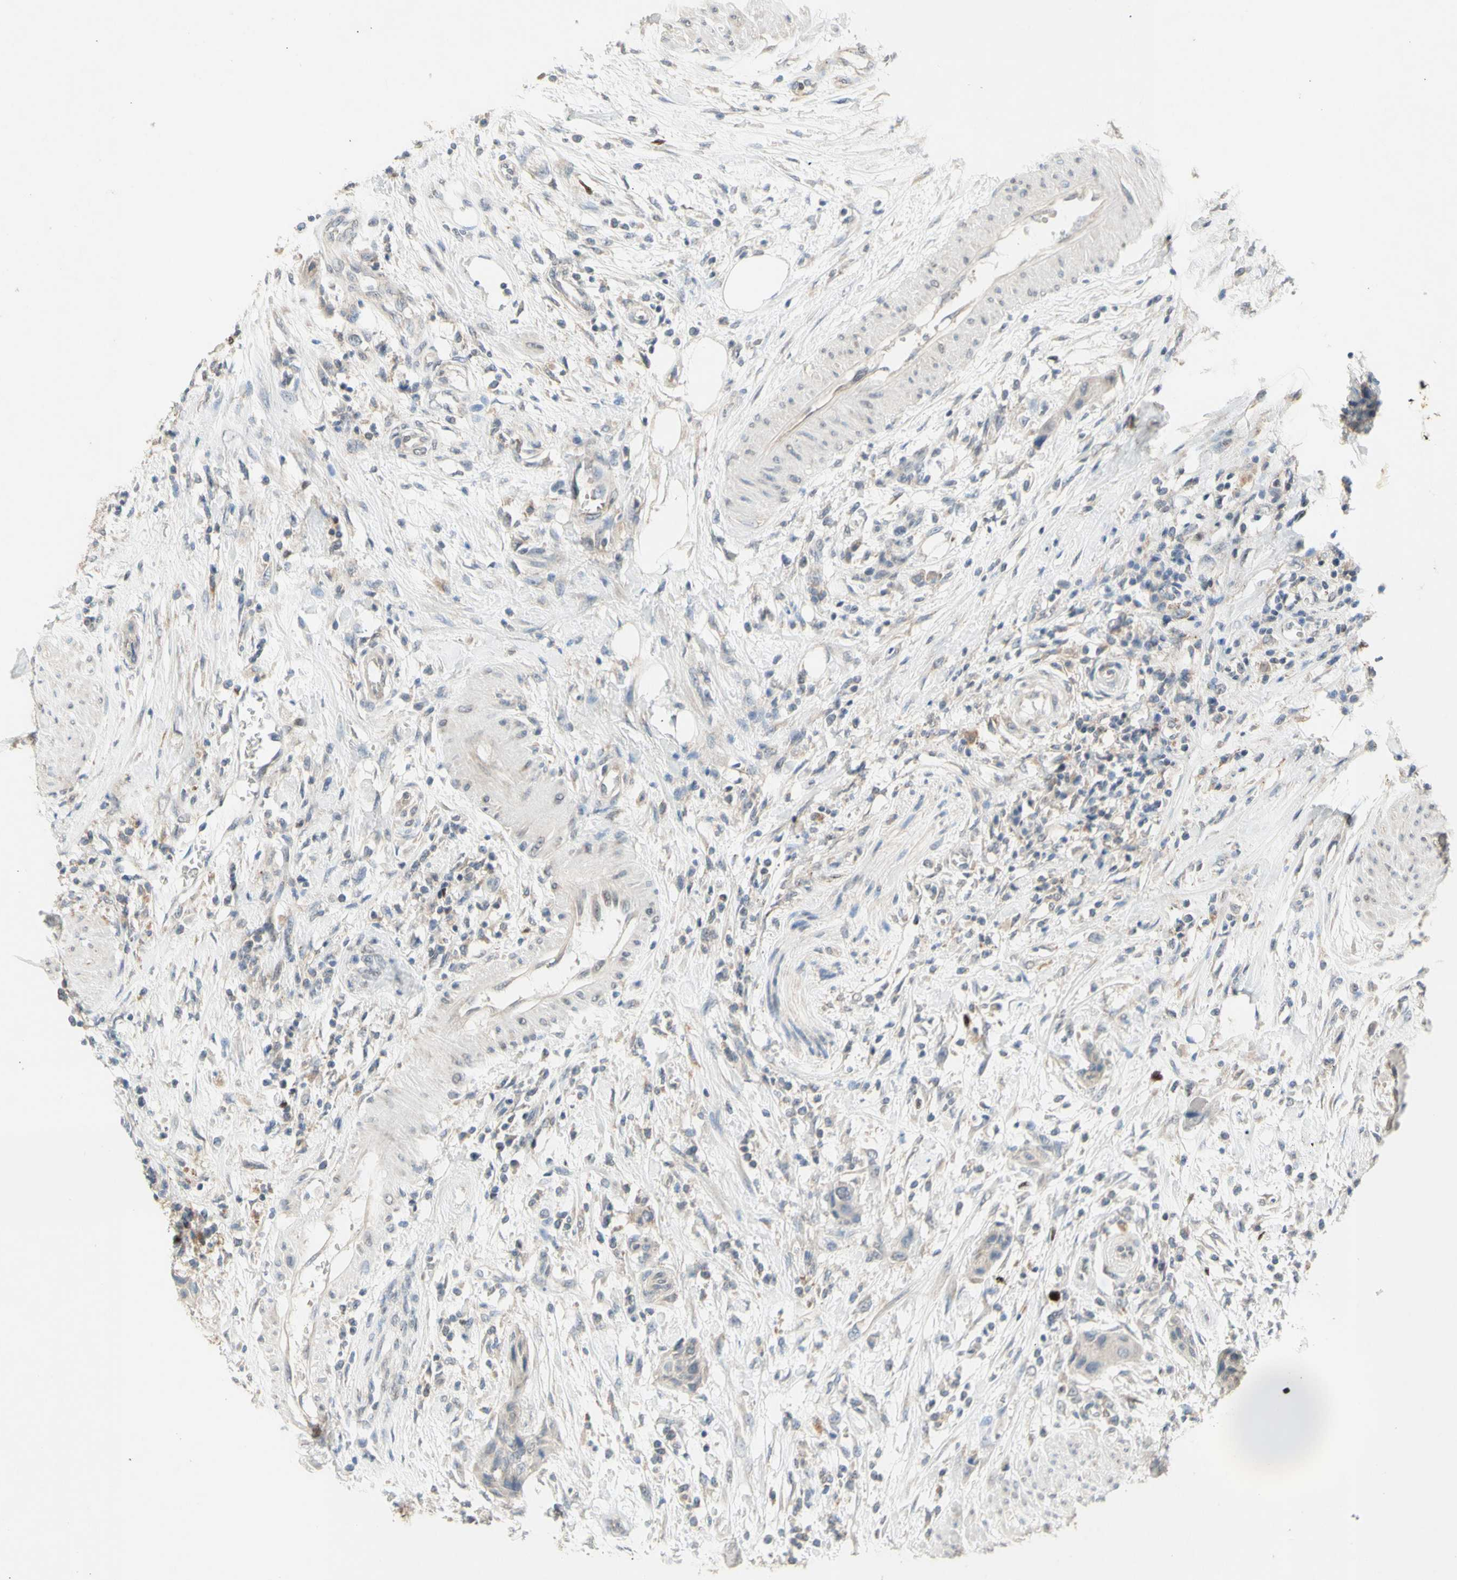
{"staining": {"intensity": "negative", "quantity": "none", "location": "none"}, "tissue": "urothelial cancer", "cell_type": "Tumor cells", "image_type": "cancer", "snomed": [{"axis": "morphology", "description": "Urothelial carcinoma, High grade"}, {"axis": "topography", "description": "Urinary bladder"}], "caption": "DAB immunohistochemical staining of urothelial cancer exhibits no significant expression in tumor cells.", "gene": "NLRP1", "patient": {"sex": "male", "age": 35}}